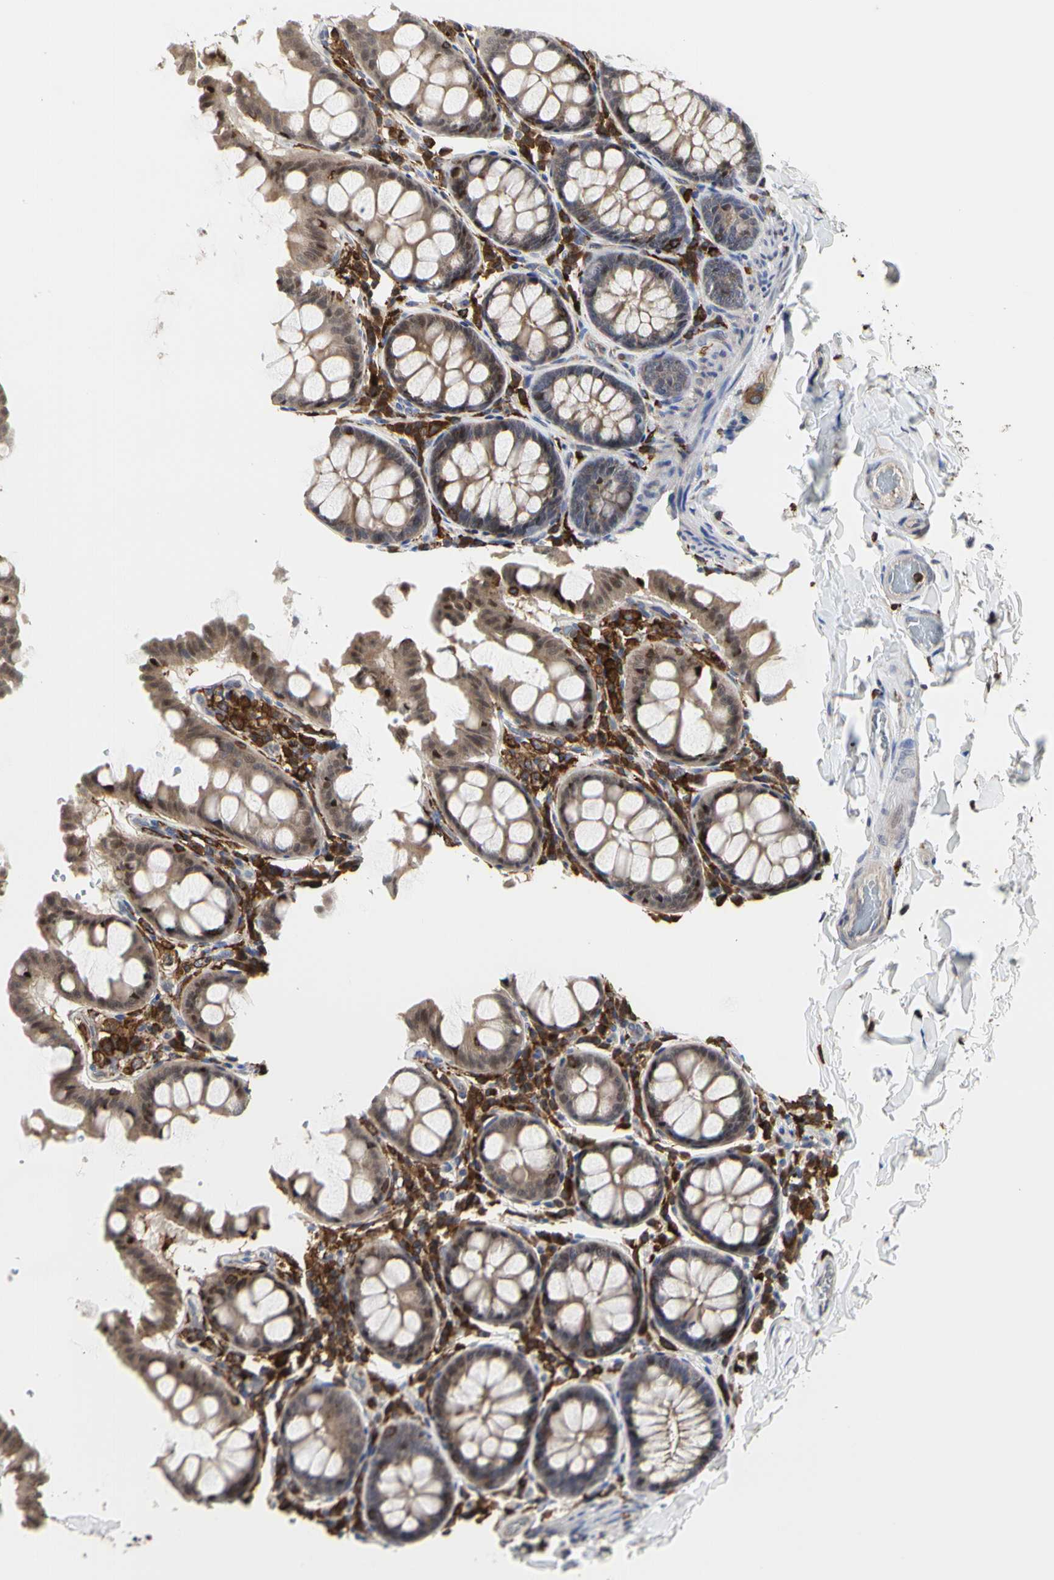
{"staining": {"intensity": "weak", "quantity": "25%-75%", "location": "cytoplasmic/membranous"}, "tissue": "colon", "cell_type": "Endothelial cells", "image_type": "normal", "snomed": [{"axis": "morphology", "description": "Normal tissue, NOS"}, {"axis": "topography", "description": "Colon"}], "caption": "Brown immunohistochemical staining in unremarkable human colon demonstrates weak cytoplasmic/membranous positivity in about 25%-75% of endothelial cells.", "gene": "NAPG", "patient": {"sex": "female", "age": 61}}